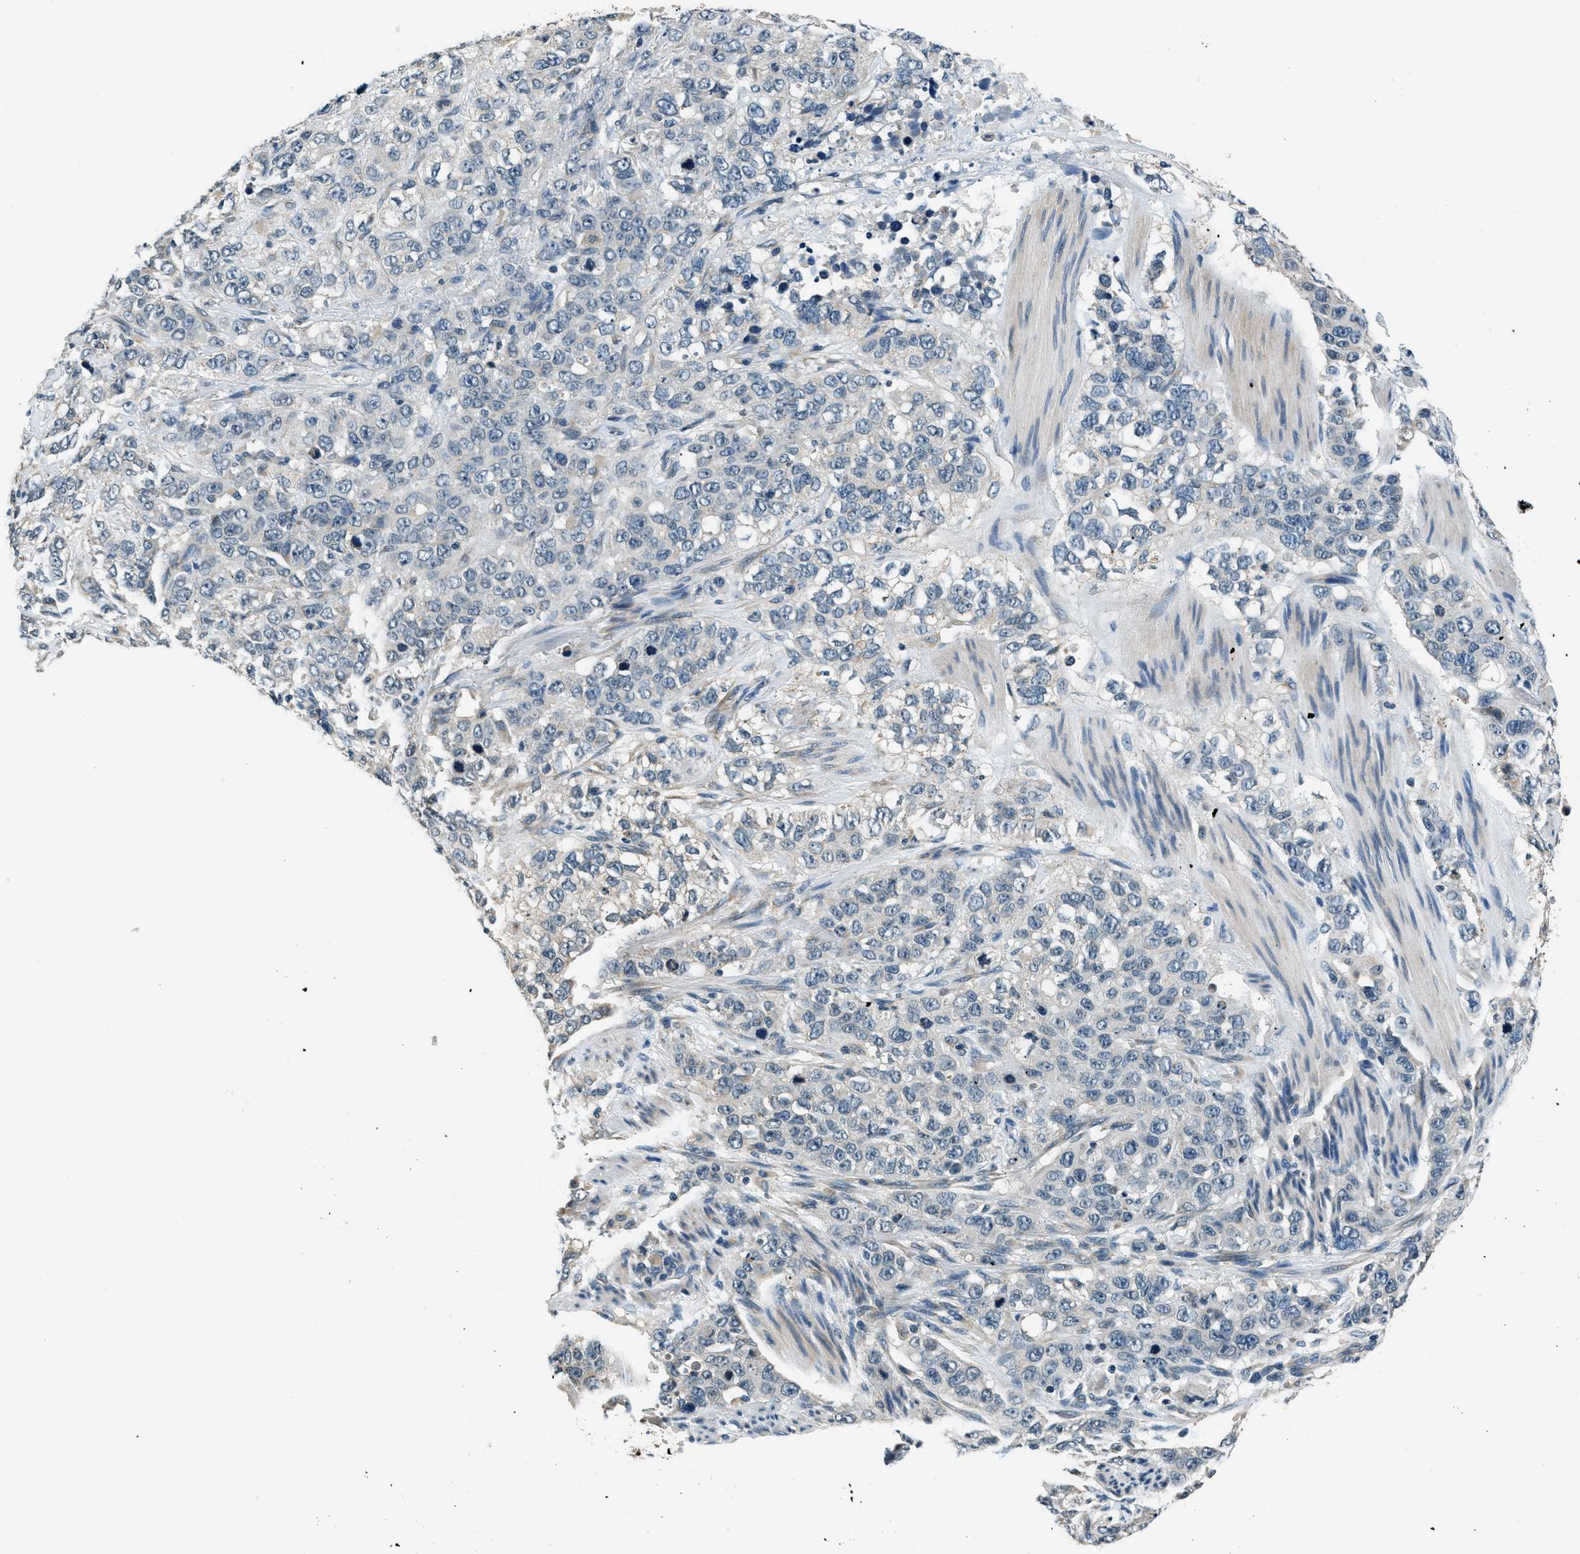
{"staining": {"intensity": "negative", "quantity": "none", "location": "none"}, "tissue": "stomach cancer", "cell_type": "Tumor cells", "image_type": "cancer", "snomed": [{"axis": "morphology", "description": "Adenocarcinoma, NOS"}, {"axis": "topography", "description": "Stomach"}], "caption": "Stomach cancer stained for a protein using immunohistochemistry exhibits no expression tumor cells.", "gene": "NME8", "patient": {"sex": "male", "age": 48}}